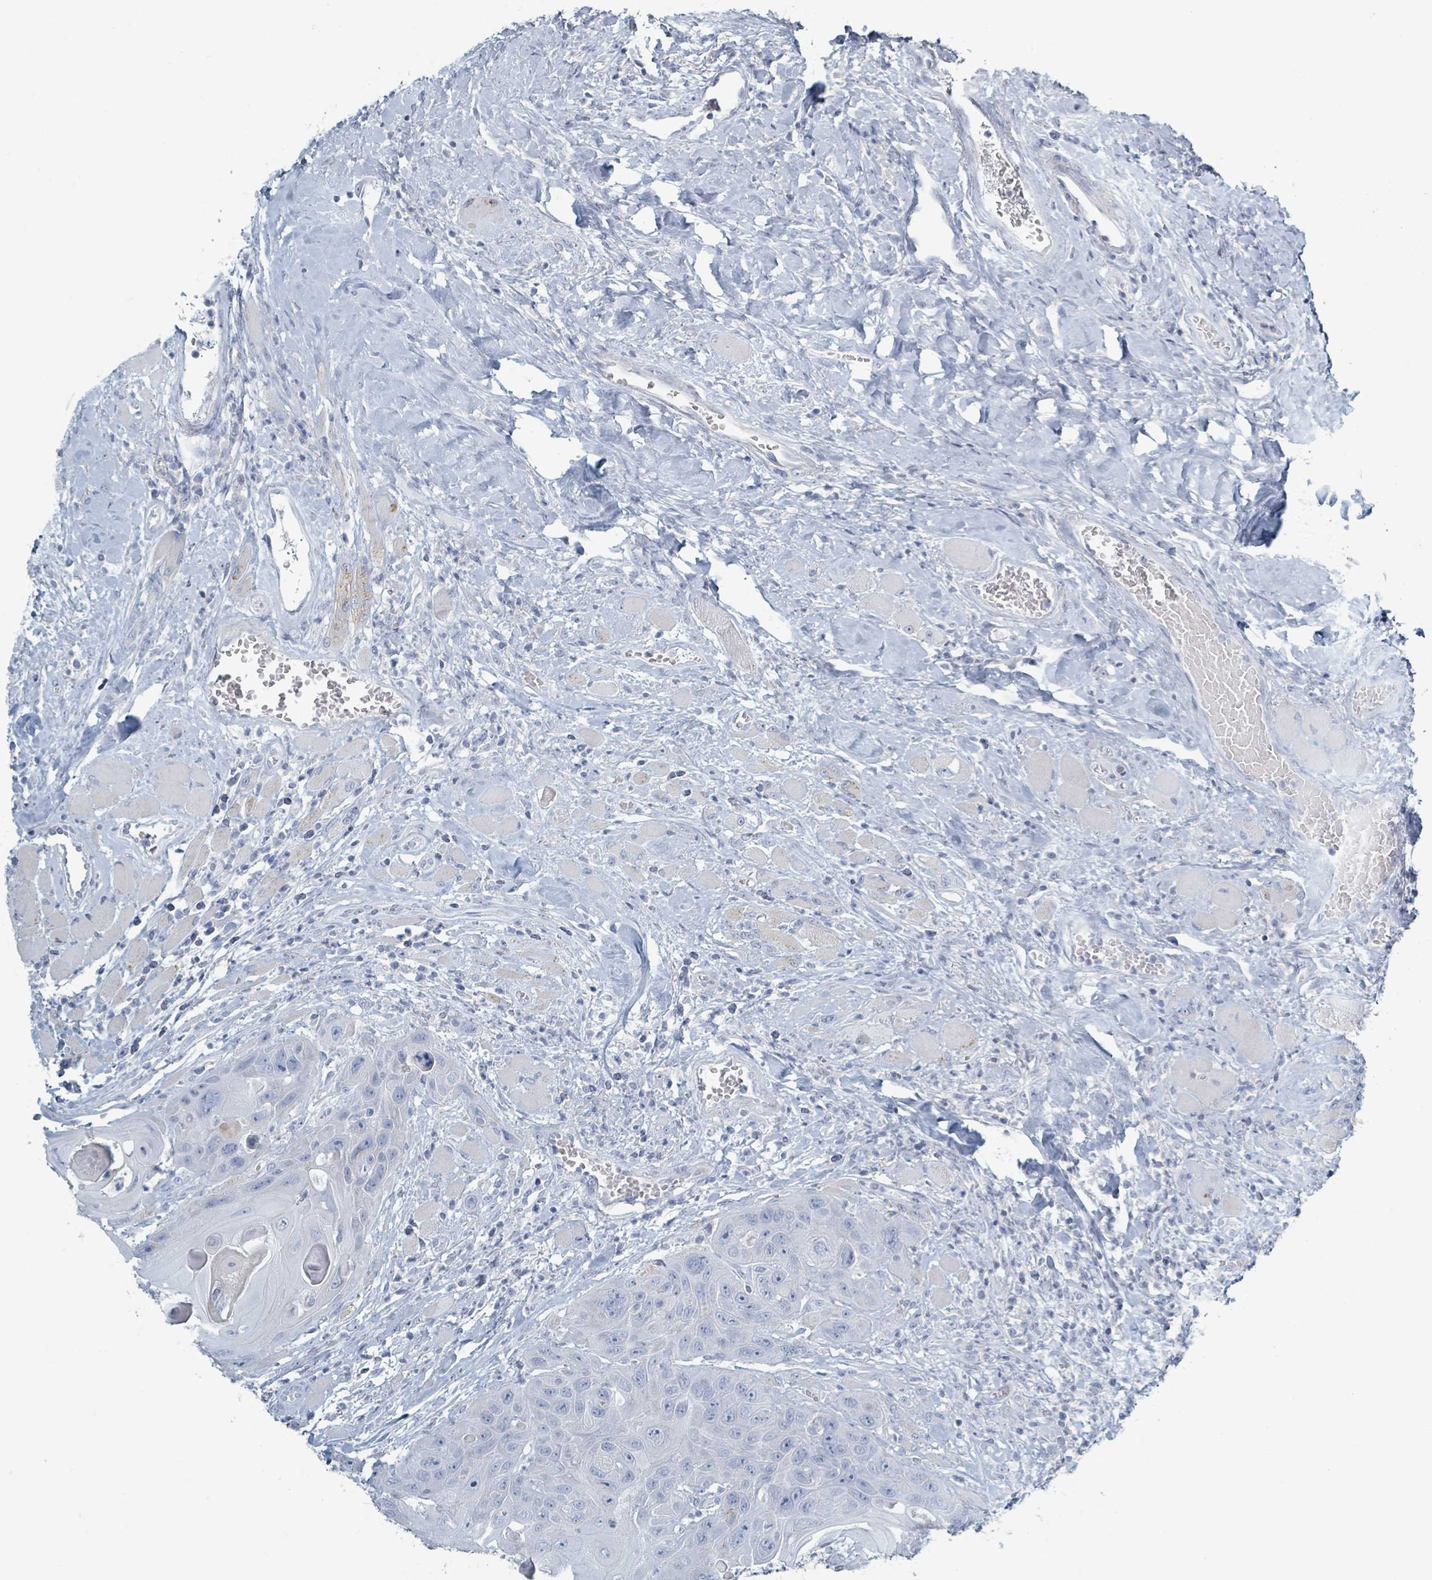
{"staining": {"intensity": "negative", "quantity": "none", "location": "none"}, "tissue": "head and neck cancer", "cell_type": "Tumor cells", "image_type": "cancer", "snomed": [{"axis": "morphology", "description": "Squamous cell carcinoma, NOS"}, {"axis": "topography", "description": "Head-Neck"}], "caption": "Immunohistochemistry (IHC) of squamous cell carcinoma (head and neck) displays no staining in tumor cells.", "gene": "HEATR5A", "patient": {"sex": "female", "age": 59}}